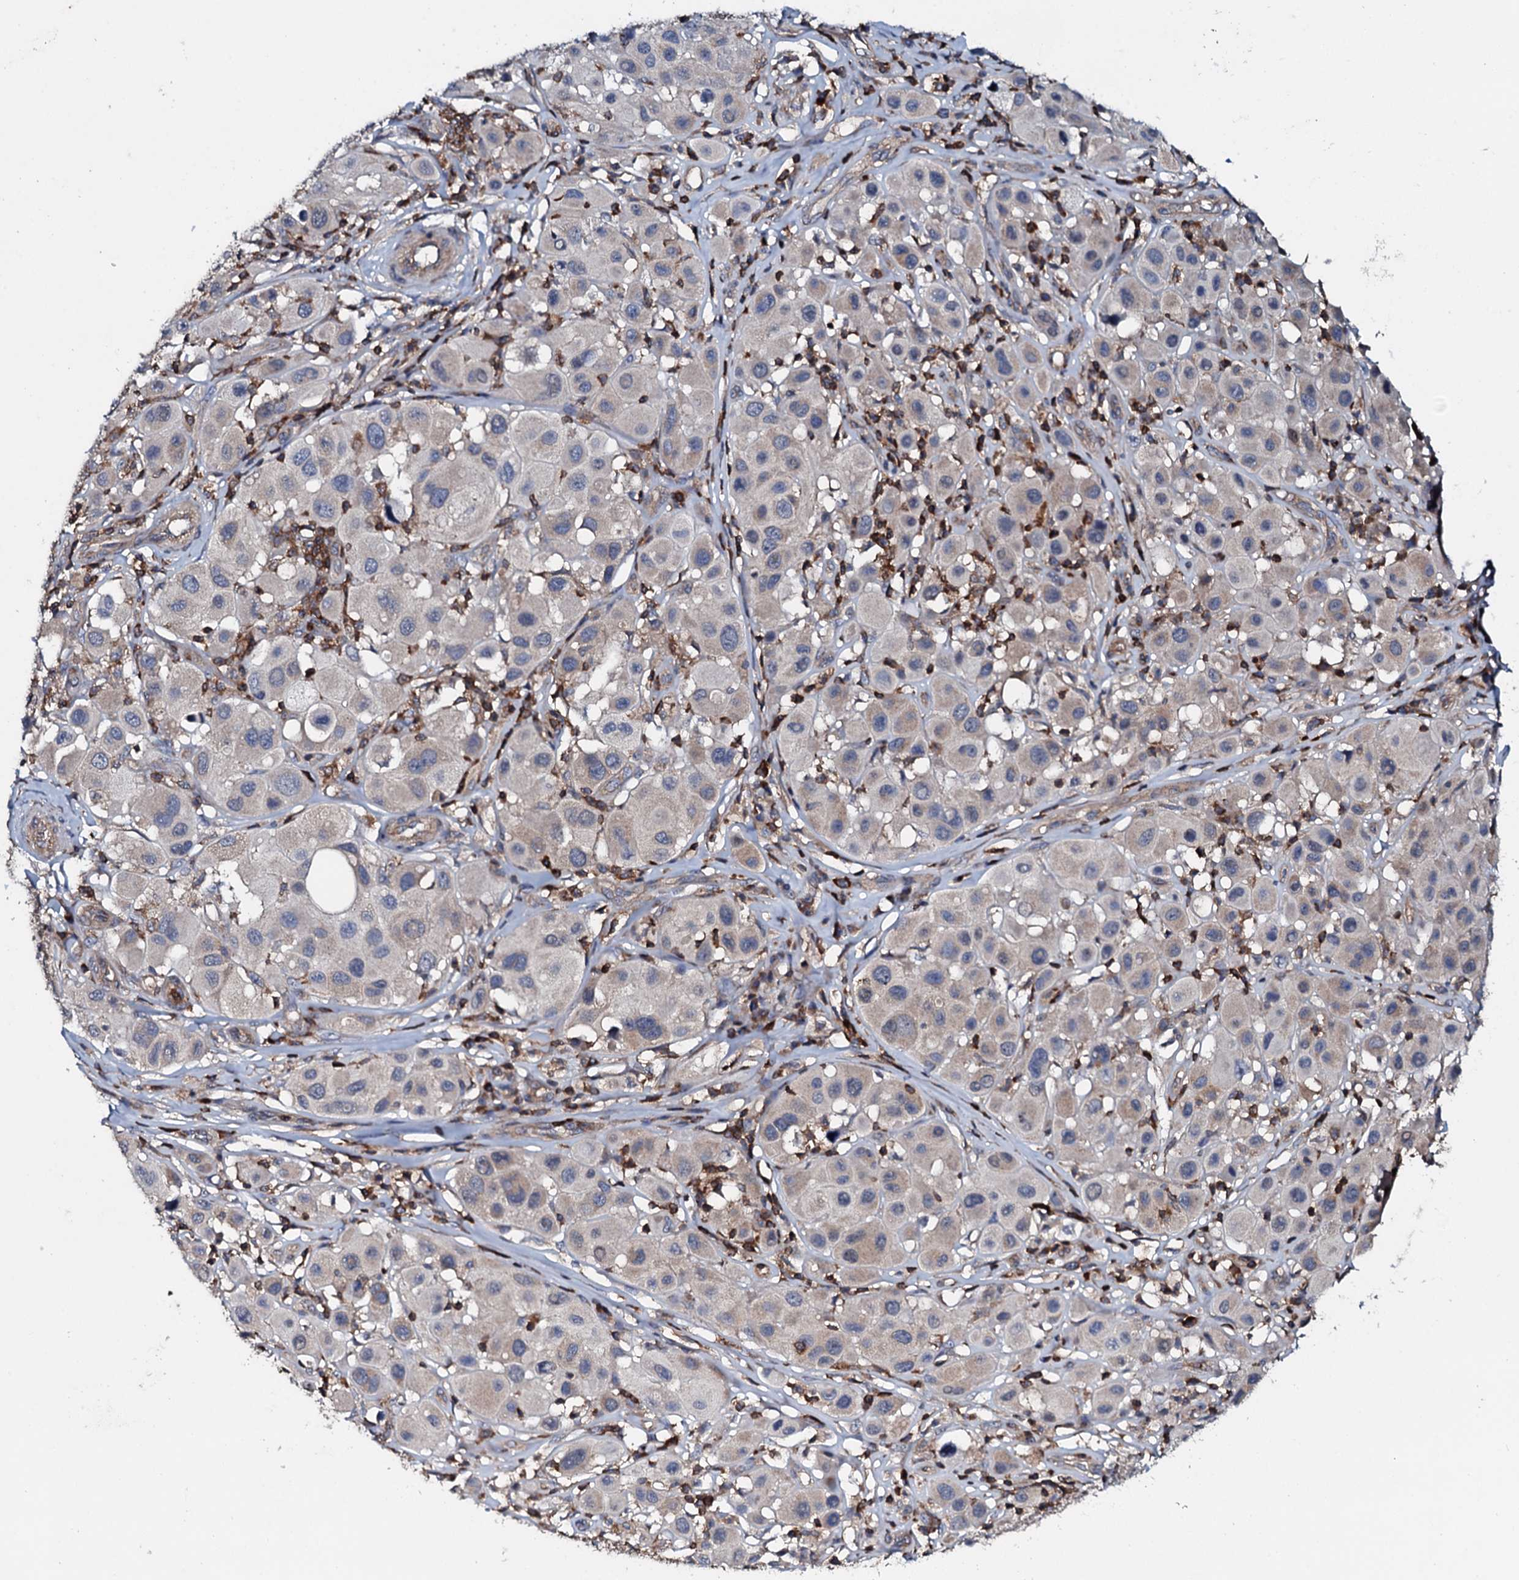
{"staining": {"intensity": "negative", "quantity": "none", "location": "none"}, "tissue": "melanoma", "cell_type": "Tumor cells", "image_type": "cancer", "snomed": [{"axis": "morphology", "description": "Malignant melanoma, Metastatic site"}, {"axis": "topography", "description": "Skin"}], "caption": "Malignant melanoma (metastatic site) was stained to show a protein in brown. There is no significant positivity in tumor cells. The staining was performed using DAB (3,3'-diaminobenzidine) to visualize the protein expression in brown, while the nuclei were stained in blue with hematoxylin (Magnification: 20x).", "gene": "GRK2", "patient": {"sex": "male", "age": 41}}